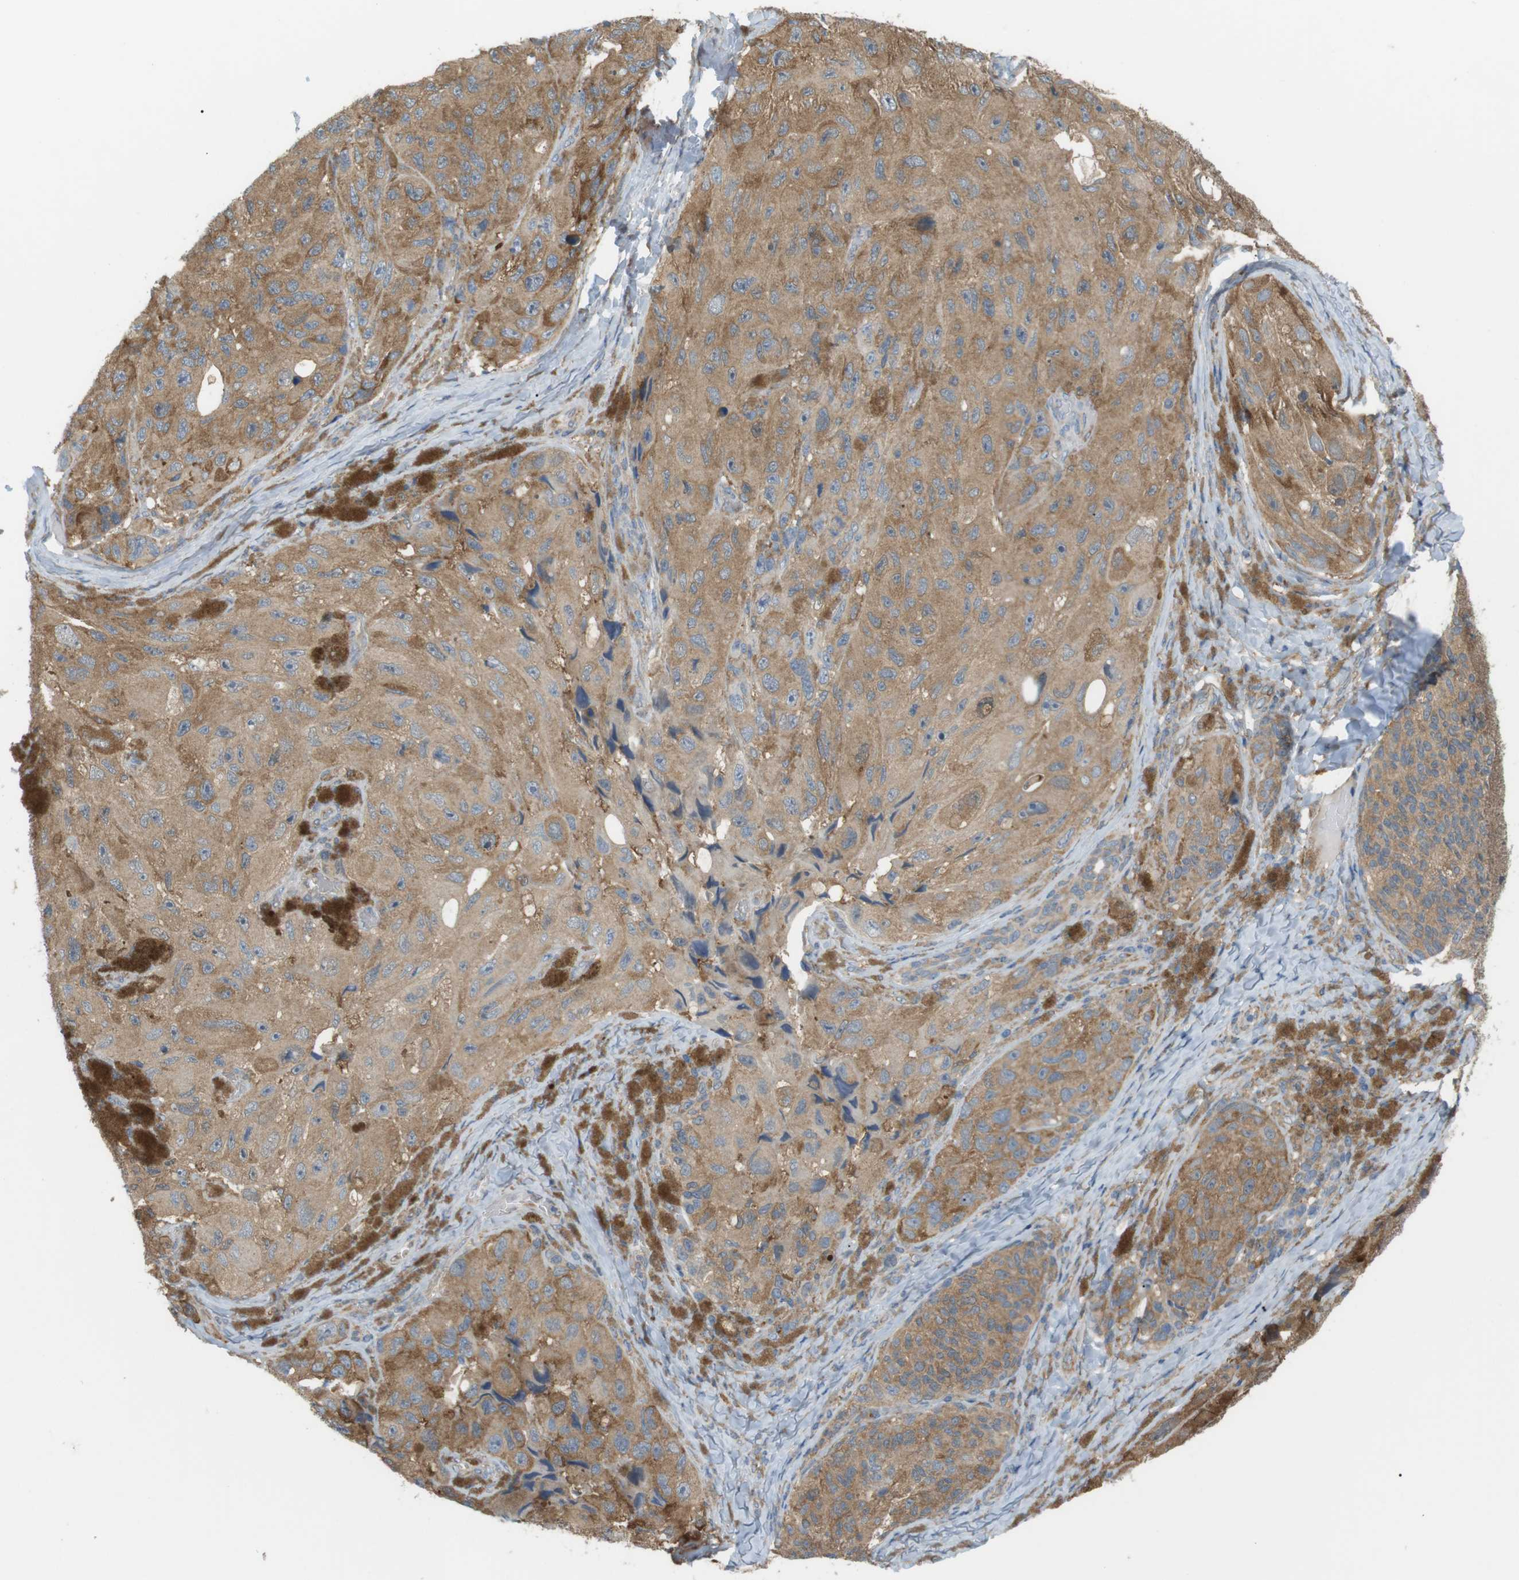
{"staining": {"intensity": "moderate", "quantity": ">75%", "location": "cytoplasmic/membranous"}, "tissue": "melanoma", "cell_type": "Tumor cells", "image_type": "cancer", "snomed": [{"axis": "morphology", "description": "Malignant melanoma, NOS"}, {"axis": "topography", "description": "Skin"}], "caption": "The histopathology image reveals a brown stain indicating the presence of a protein in the cytoplasmic/membranous of tumor cells in melanoma.", "gene": "PEPD", "patient": {"sex": "female", "age": 73}}